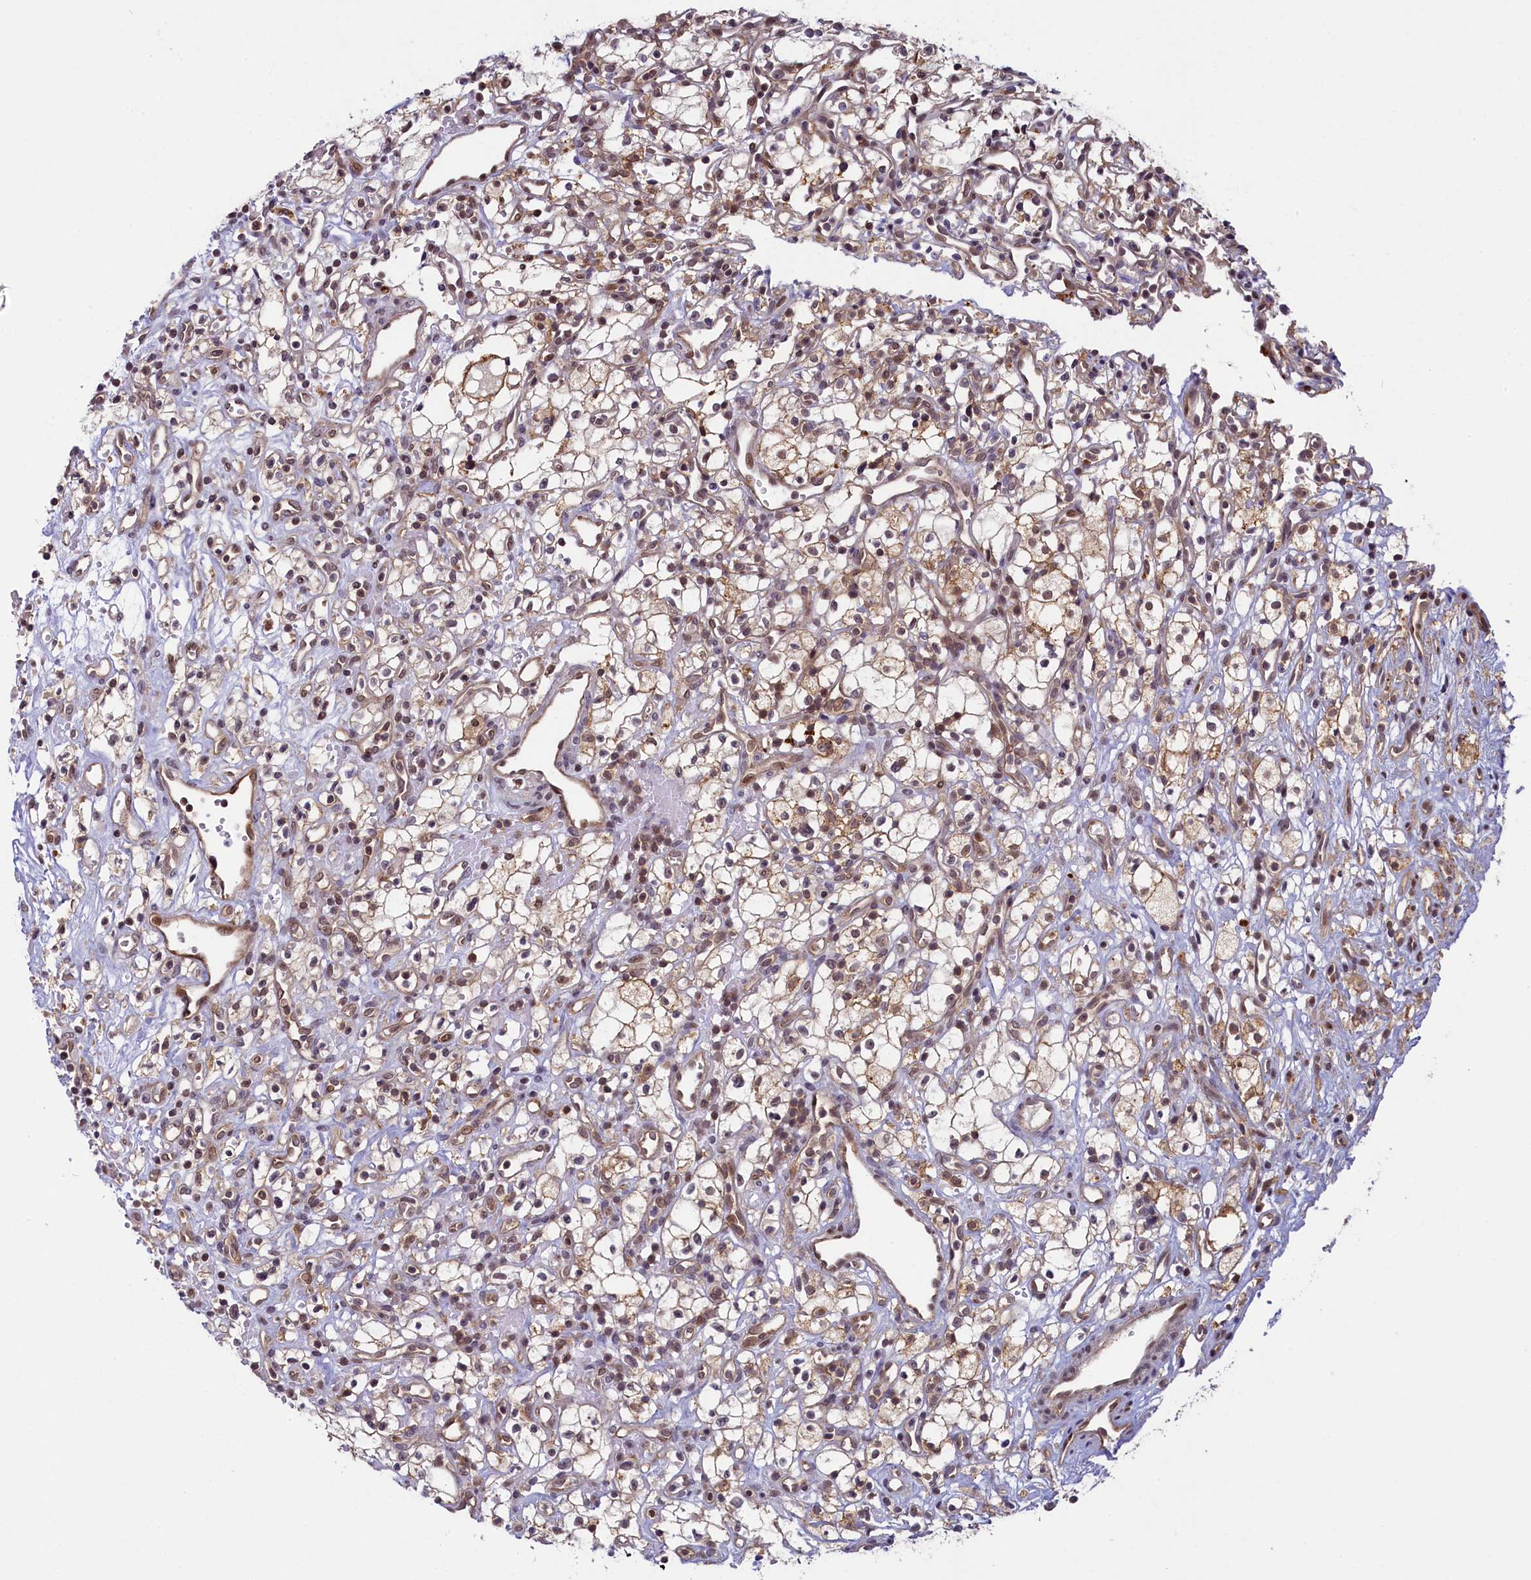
{"staining": {"intensity": "weak", "quantity": "25%-75%", "location": "nuclear"}, "tissue": "renal cancer", "cell_type": "Tumor cells", "image_type": "cancer", "snomed": [{"axis": "morphology", "description": "Adenocarcinoma, NOS"}, {"axis": "topography", "description": "Kidney"}], "caption": "Protein staining shows weak nuclear positivity in approximately 25%-75% of tumor cells in renal adenocarcinoma.", "gene": "FCHO1", "patient": {"sex": "male", "age": 59}}